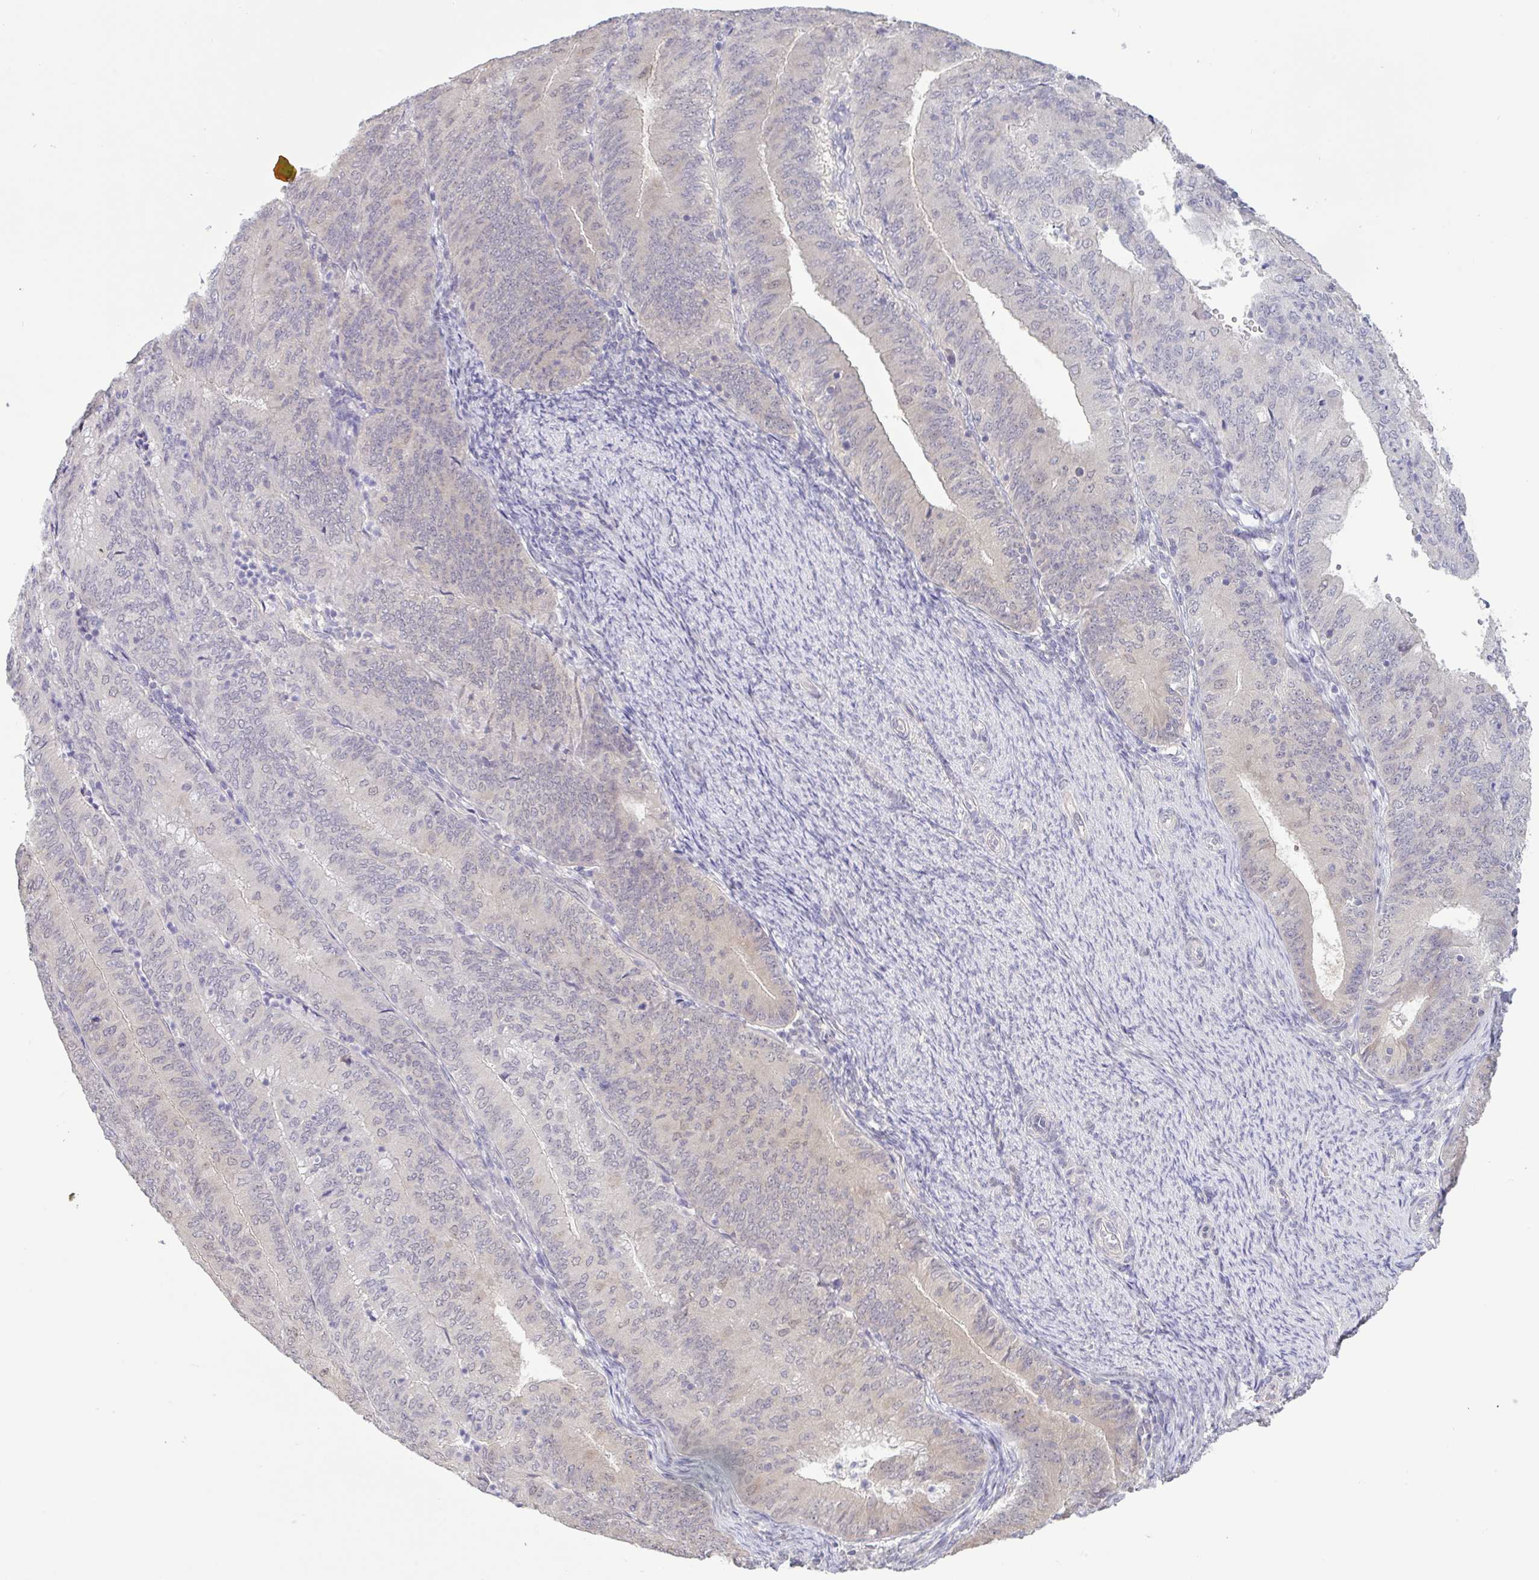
{"staining": {"intensity": "weak", "quantity": "<25%", "location": "cytoplasmic/membranous"}, "tissue": "endometrial cancer", "cell_type": "Tumor cells", "image_type": "cancer", "snomed": [{"axis": "morphology", "description": "Adenocarcinoma, NOS"}, {"axis": "topography", "description": "Endometrium"}], "caption": "Histopathology image shows no significant protein positivity in tumor cells of endometrial cancer.", "gene": "HYPK", "patient": {"sex": "female", "age": 57}}